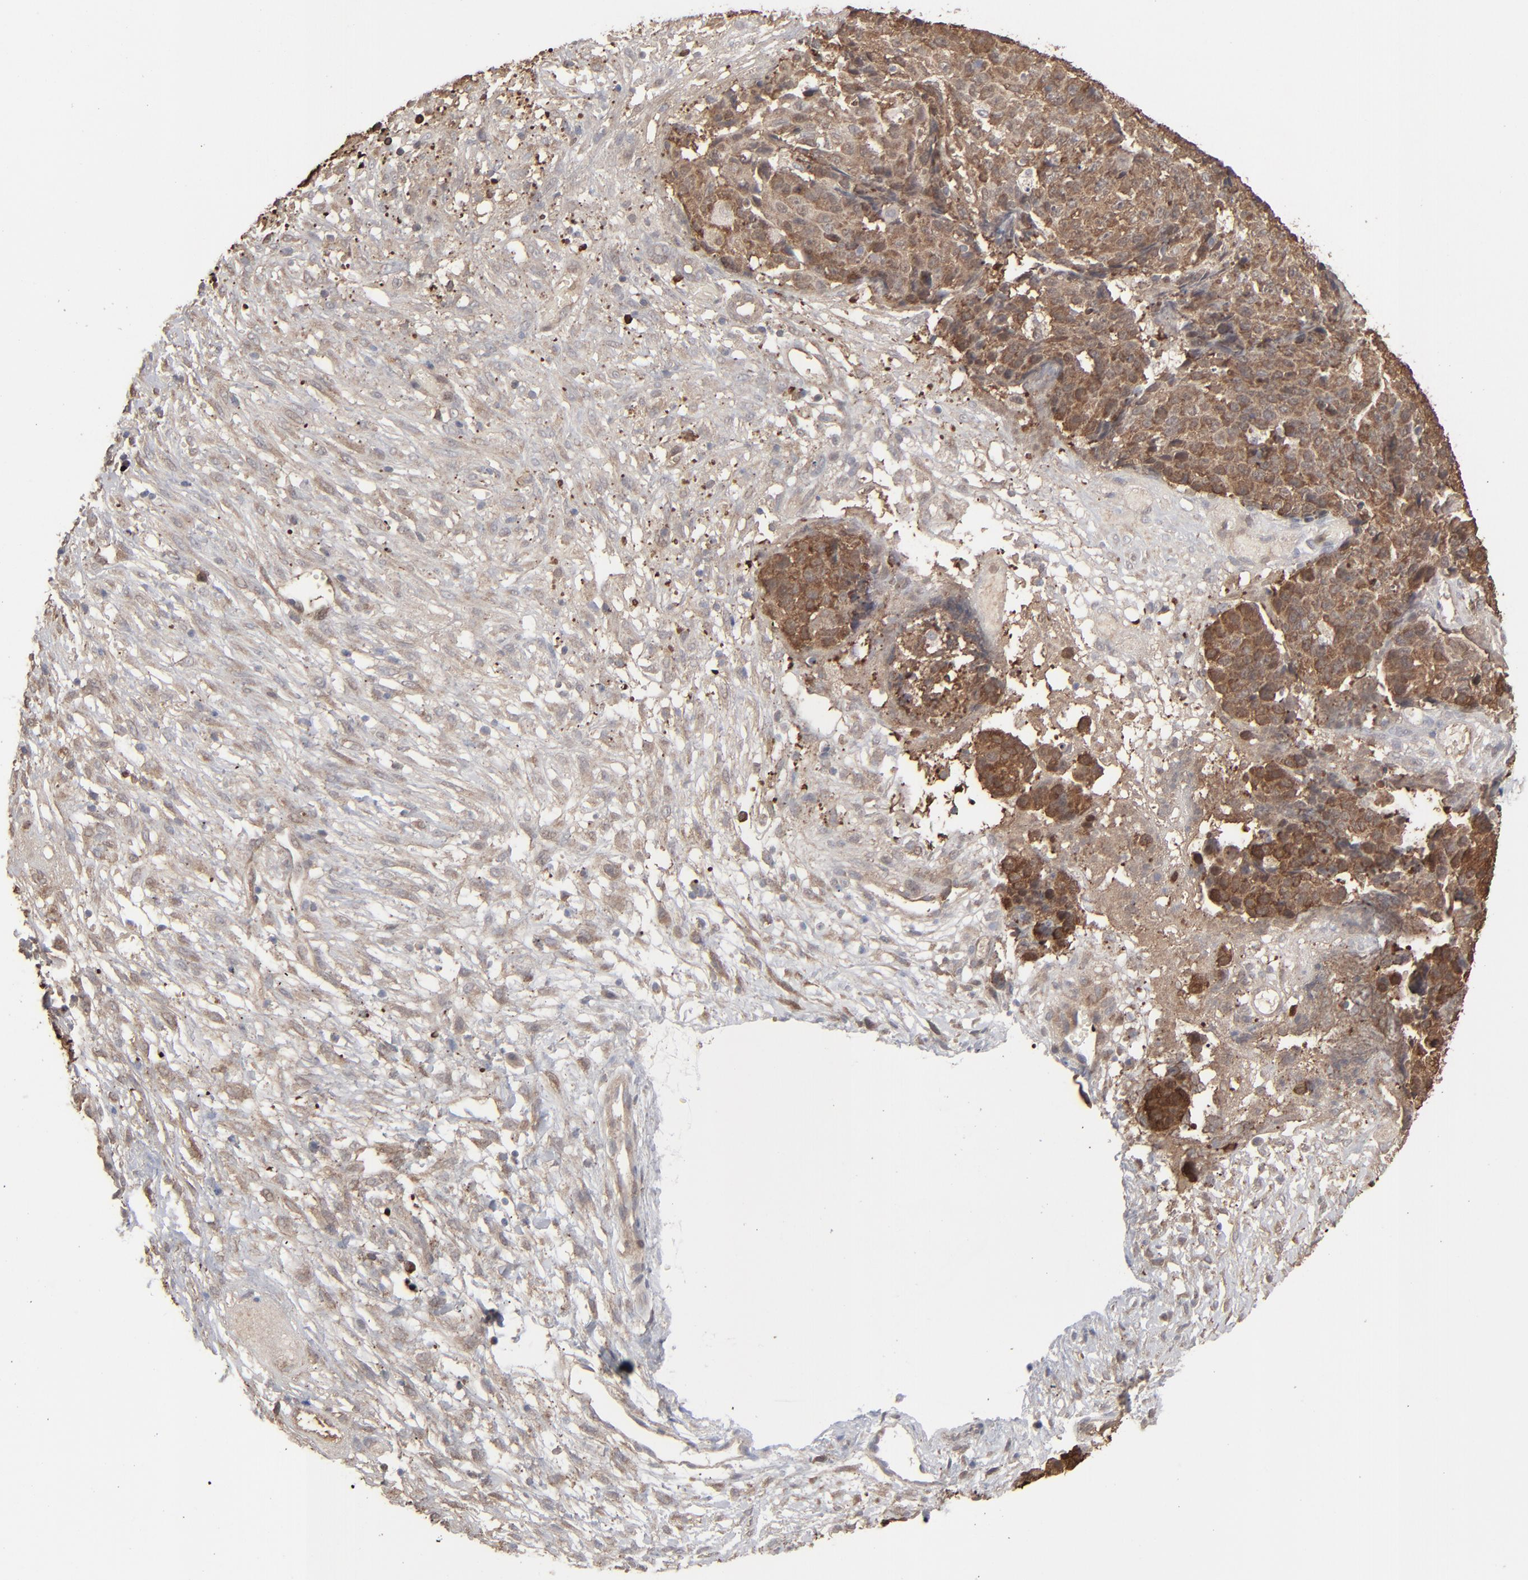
{"staining": {"intensity": "moderate", "quantity": ">75%", "location": "cytoplasmic/membranous"}, "tissue": "ovarian cancer", "cell_type": "Tumor cells", "image_type": "cancer", "snomed": [{"axis": "morphology", "description": "Carcinoma, endometroid"}, {"axis": "topography", "description": "Ovary"}], "caption": "Moderate cytoplasmic/membranous positivity is appreciated in approximately >75% of tumor cells in endometroid carcinoma (ovarian).", "gene": "NME1-NME2", "patient": {"sex": "female", "age": 42}}